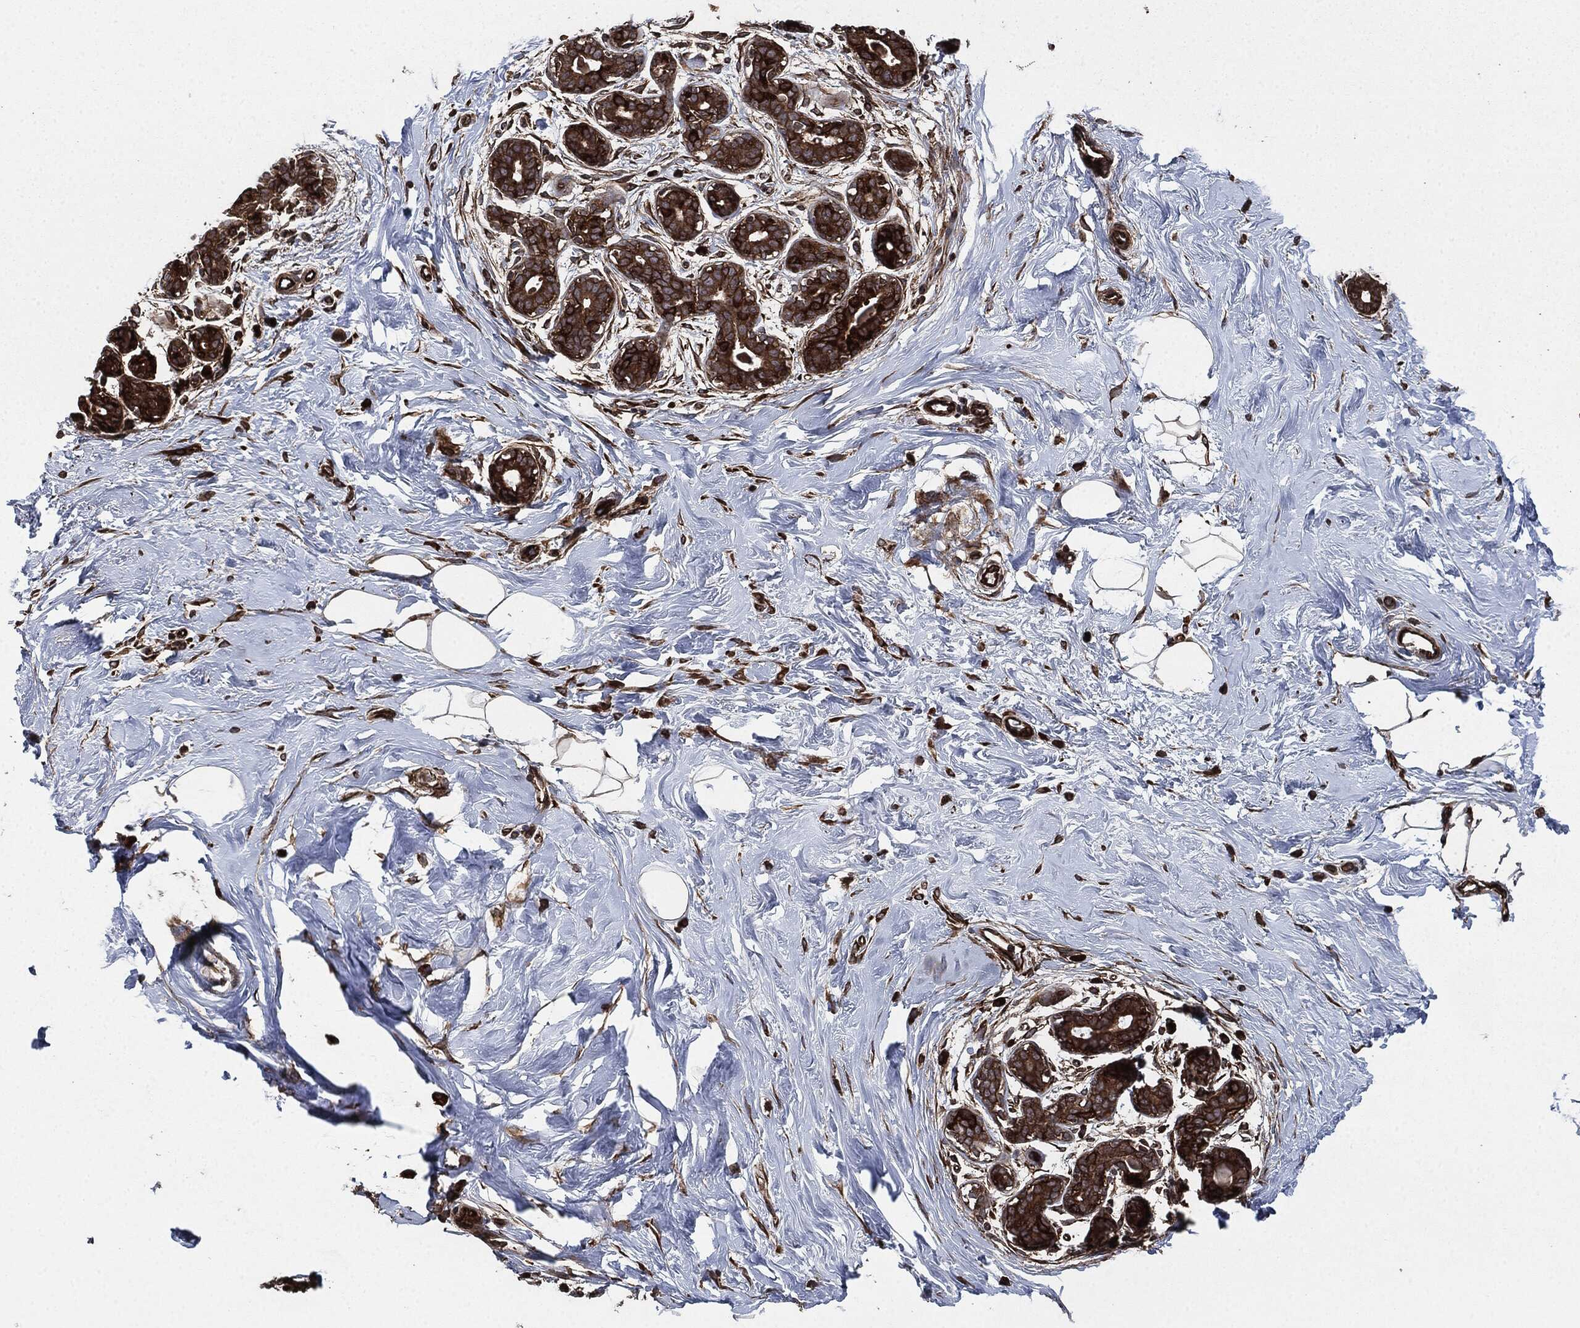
{"staining": {"intensity": "negative", "quantity": "none", "location": "none"}, "tissue": "breast", "cell_type": "Adipocytes", "image_type": "normal", "snomed": [{"axis": "morphology", "description": "Normal tissue, NOS"}, {"axis": "topography", "description": "Breast"}], "caption": "Protein analysis of unremarkable breast exhibits no significant positivity in adipocytes. The staining was performed using DAB to visualize the protein expression in brown, while the nuclei were stained in blue with hematoxylin (Magnification: 20x).", "gene": "RAP1GDS1", "patient": {"sex": "female", "age": 43}}